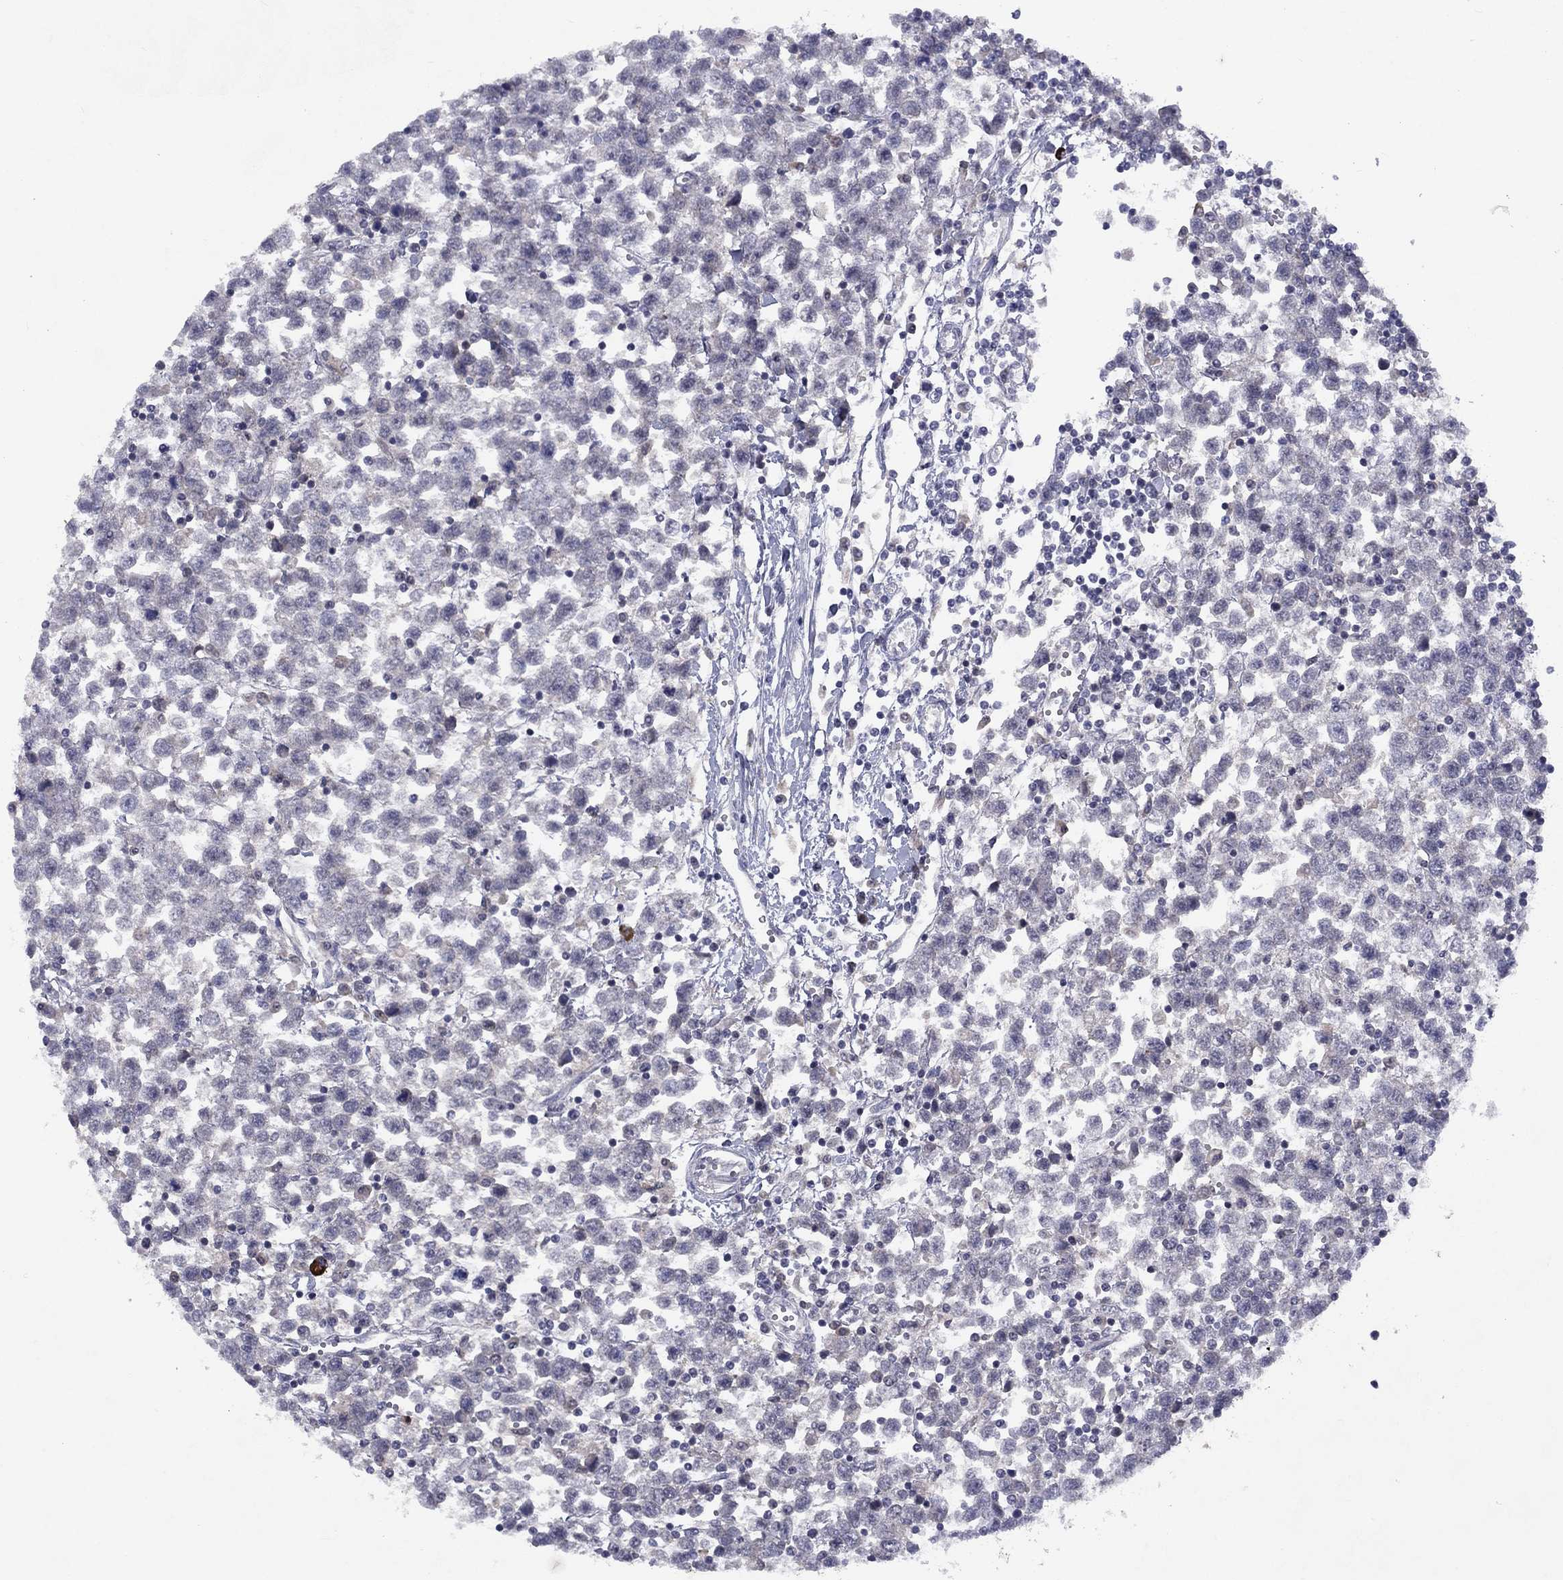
{"staining": {"intensity": "negative", "quantity": "none", "location": "none"}, "tissue": "testis cancer", "cell_type": "Tumor cells", "image_type": "cancer", "snomed": [{"axis": "morphology", "description": "Seminoma, NOS"}, {"axis": "topography", "description": "Testis"}], "caption": "Tumor cells are negative for protein expression in human testis cancer (seminoma).", "gene": "CACNA1A", "patient": {"sex": "male", "age": 34}}